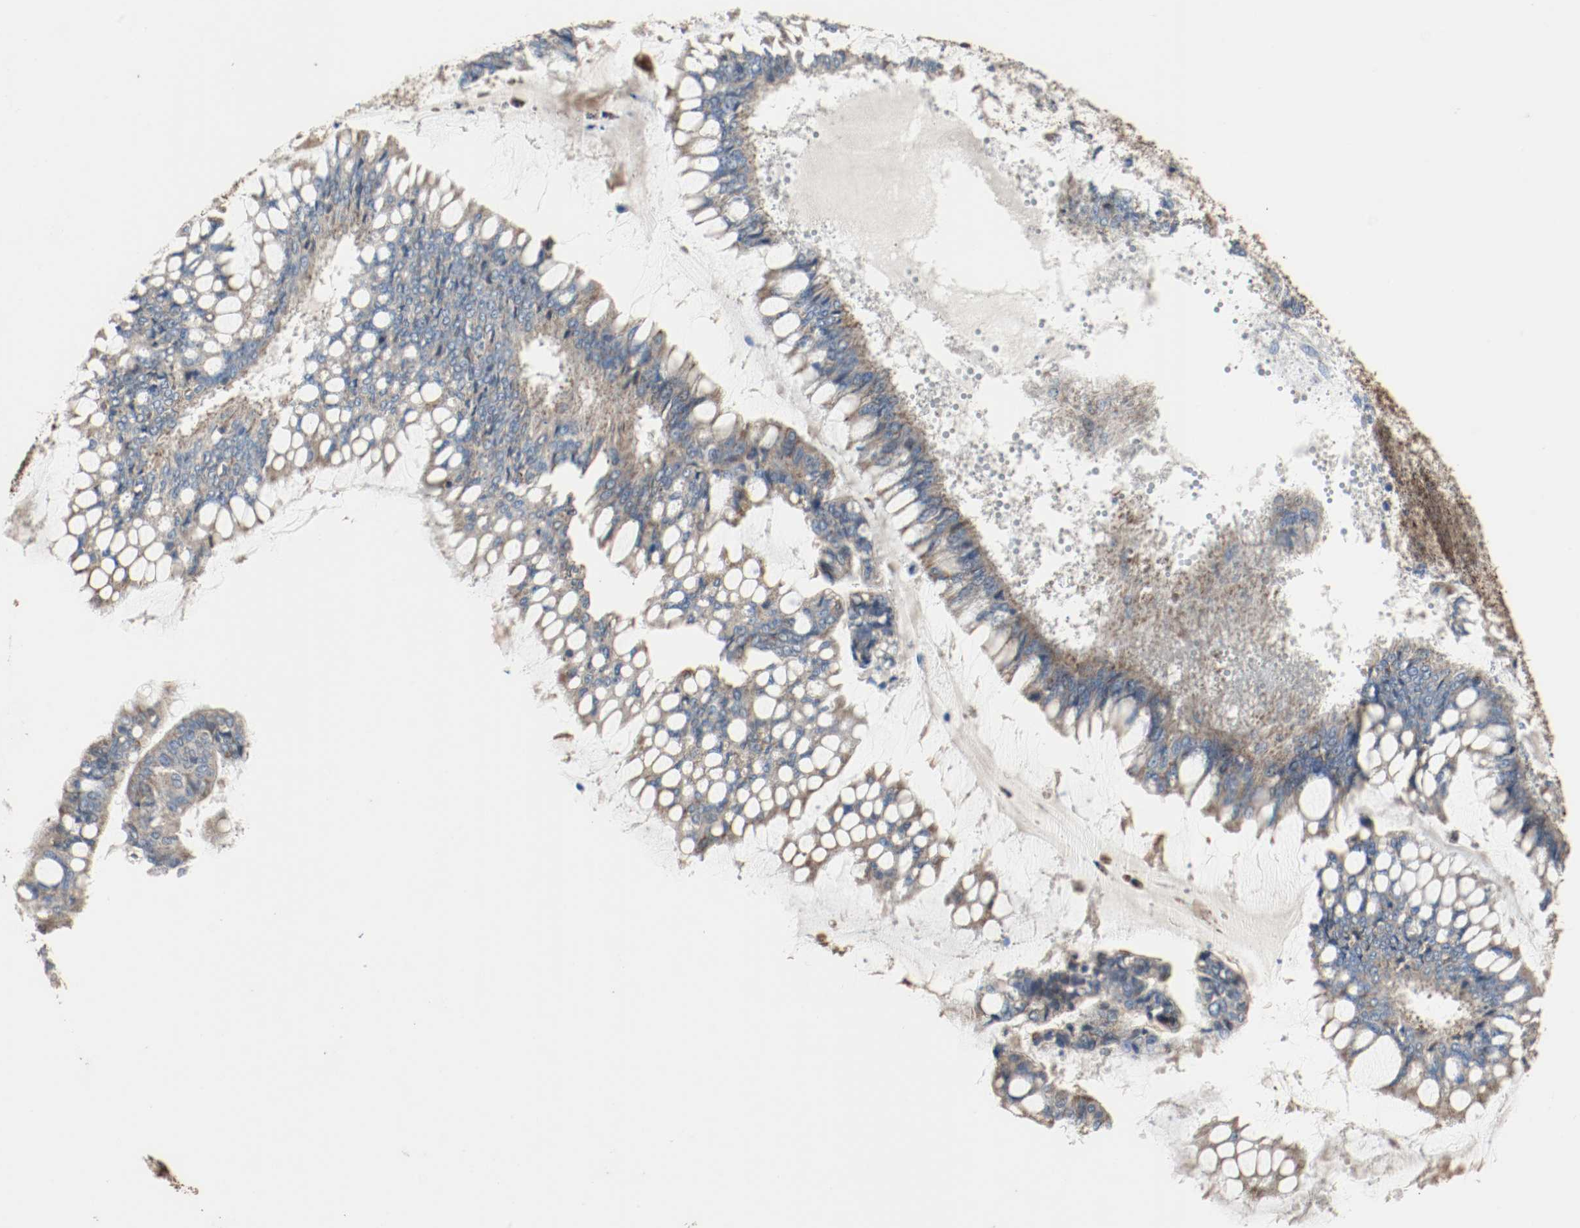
{"staining": {"intensity": "moderate", "quantity": ">75%", "location": "cytoplasmic/membranous"}, "tissue": "ovarian cancer", "cell_type": "Tumor cells", "image_type": "cancer", "snomed": [{"axis": "morphology", "description": "Cystadenocarcinoma, mucinous, NOS"}, {"axis": "topography", "description": "Ovary"}], "caption": "Tumor cells display medium levels of moderate cytoplasmic/membranous positivity in approximately >75% of cells in mucinous cystadenocarcinoma (ovarian).", "gene": "ALDH4A1", "patient": {"sex": "female", "age": 73}}